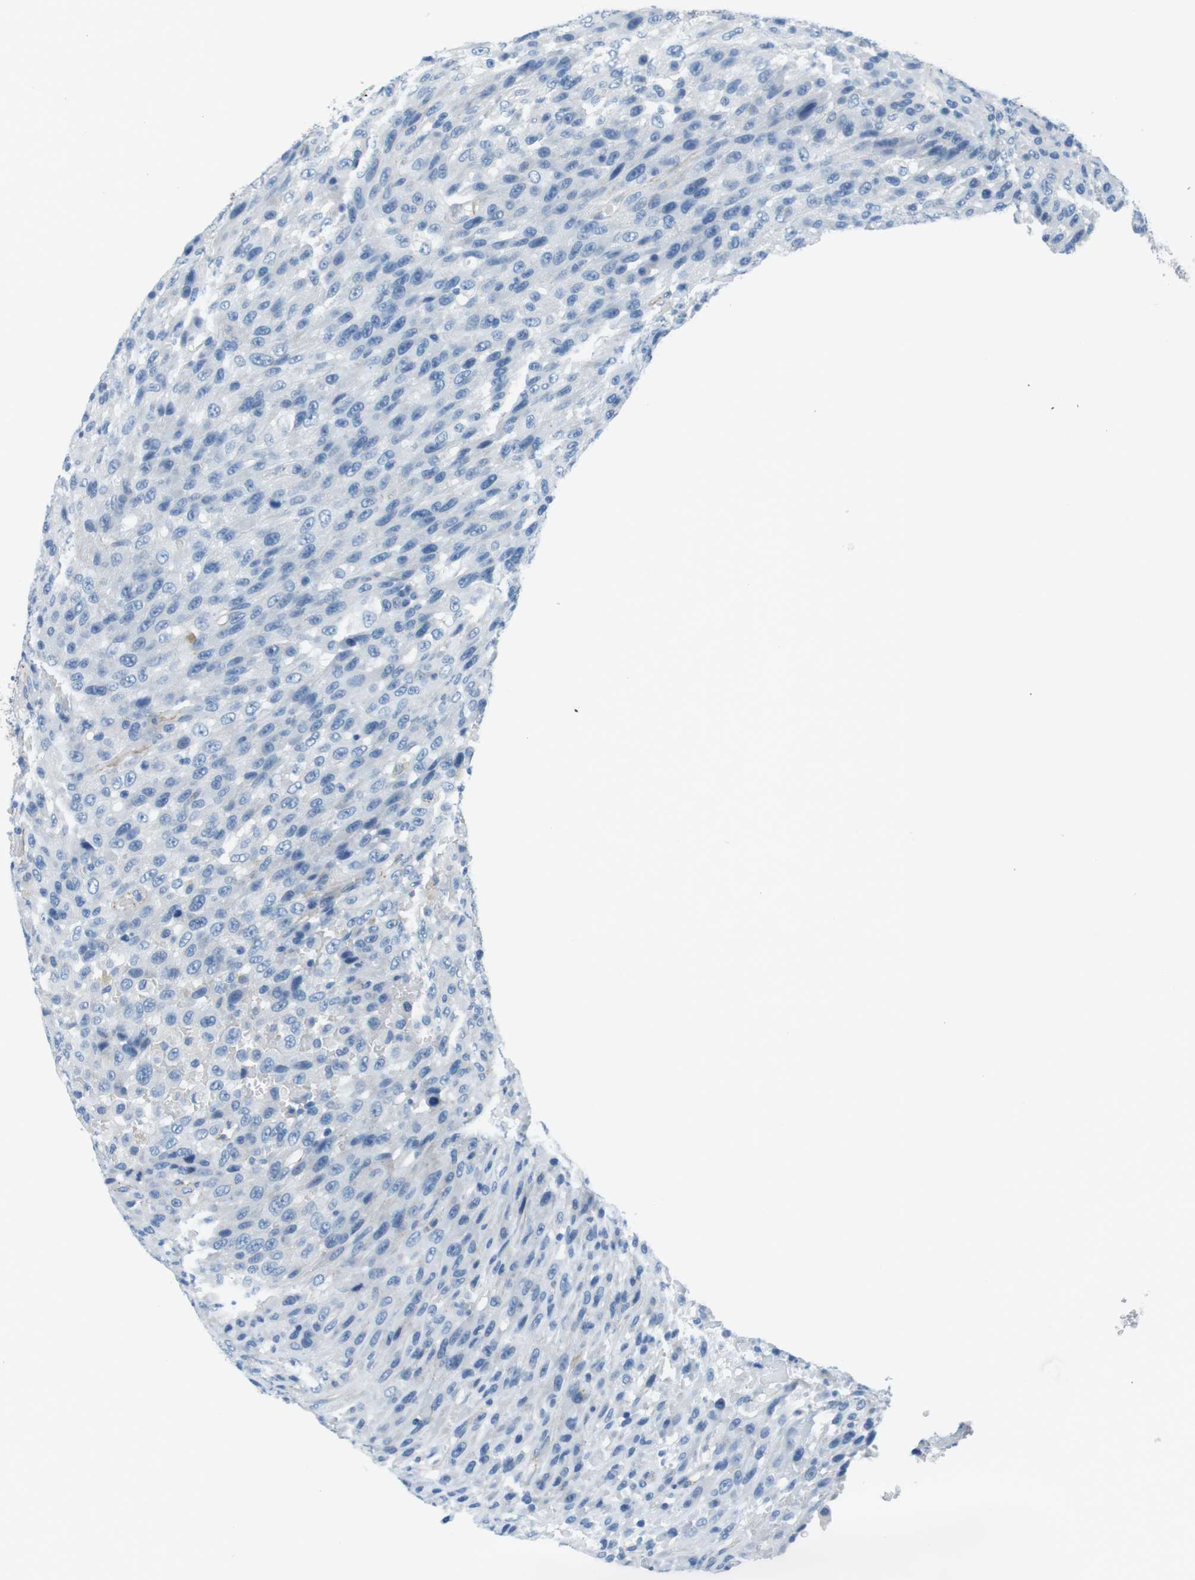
{"staining": {"intensity": "negative", "quantity": "none", "location": "none"}, "tissue": "urothelial cancer", "cell_type": "Tumor cells", "image_type": "cancer", "snomed": [{"axis": "morphology", "description": "Urothelial carcinoma, High grade"}, {"axis": "topography", "description": "Urinary bladder"}], "caption": "Immunohistochemical staining of urothelial carcinoma (high-grade) shows no significant positivity in tumor cells.", "gene": "SLC6A6", "patient": {"sex": "male", "age": 66}}